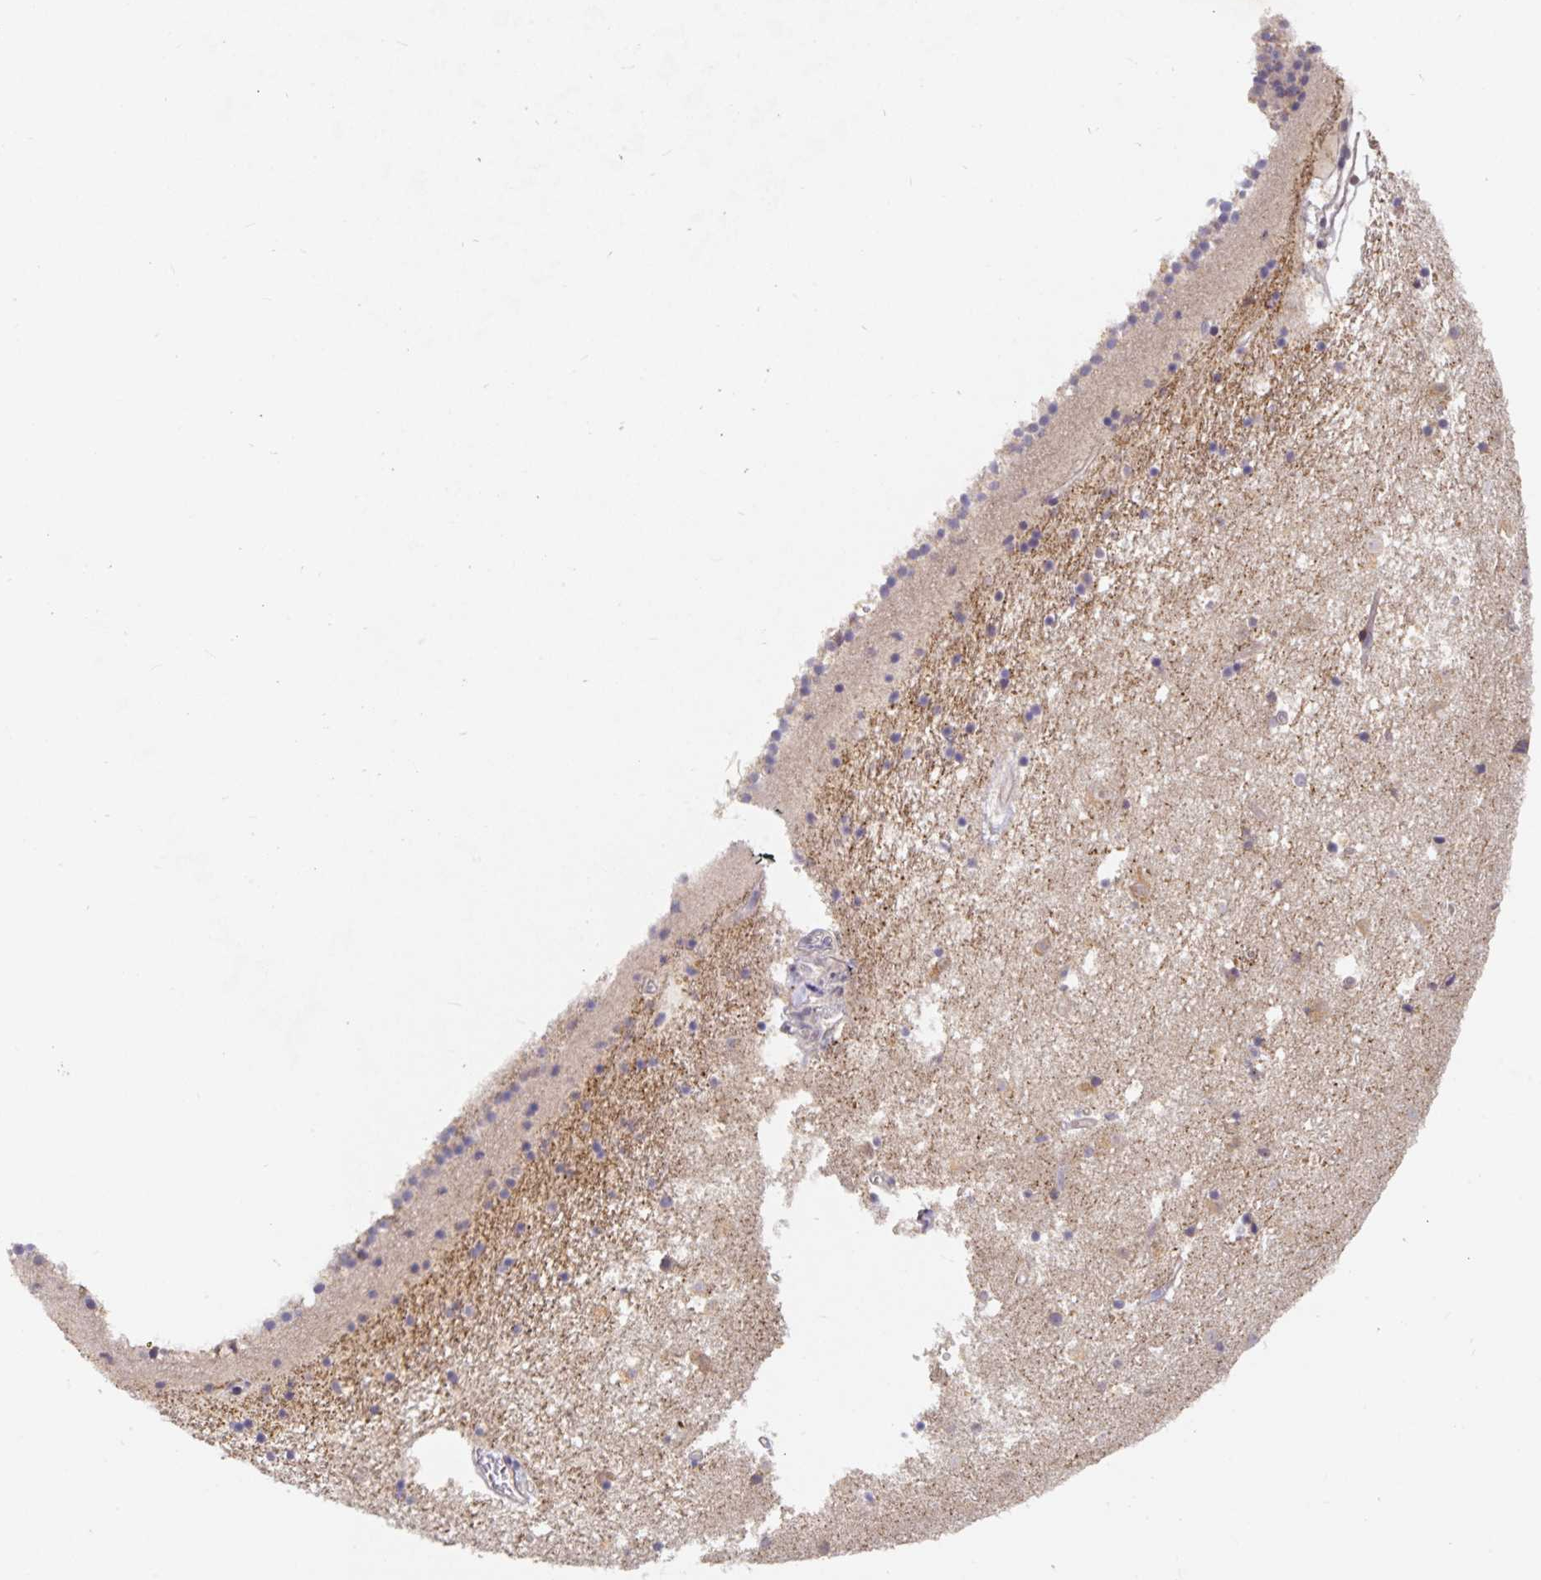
{"staining": {"intensity": "weak", "quantity": "<25%", "location": "cytoplasmic/membranous"}, "tissue": "caudate", "cell_type": "Glial cells", "image_type": "normal", "snomed": [{"axis": "morphology", "description": "Normal tissue, NOS"}, {"axis": "topography", "description": "Lateral ventricle wall"}], "caption": "Image shows no protein positivity in glial cells of benign caudate. The staining is performed using DAB brown chromogen with nuclei counter-stained in using hematoxylin.", "gene": "HEPN1", "patient": {"sex": "female", "age": 71}}